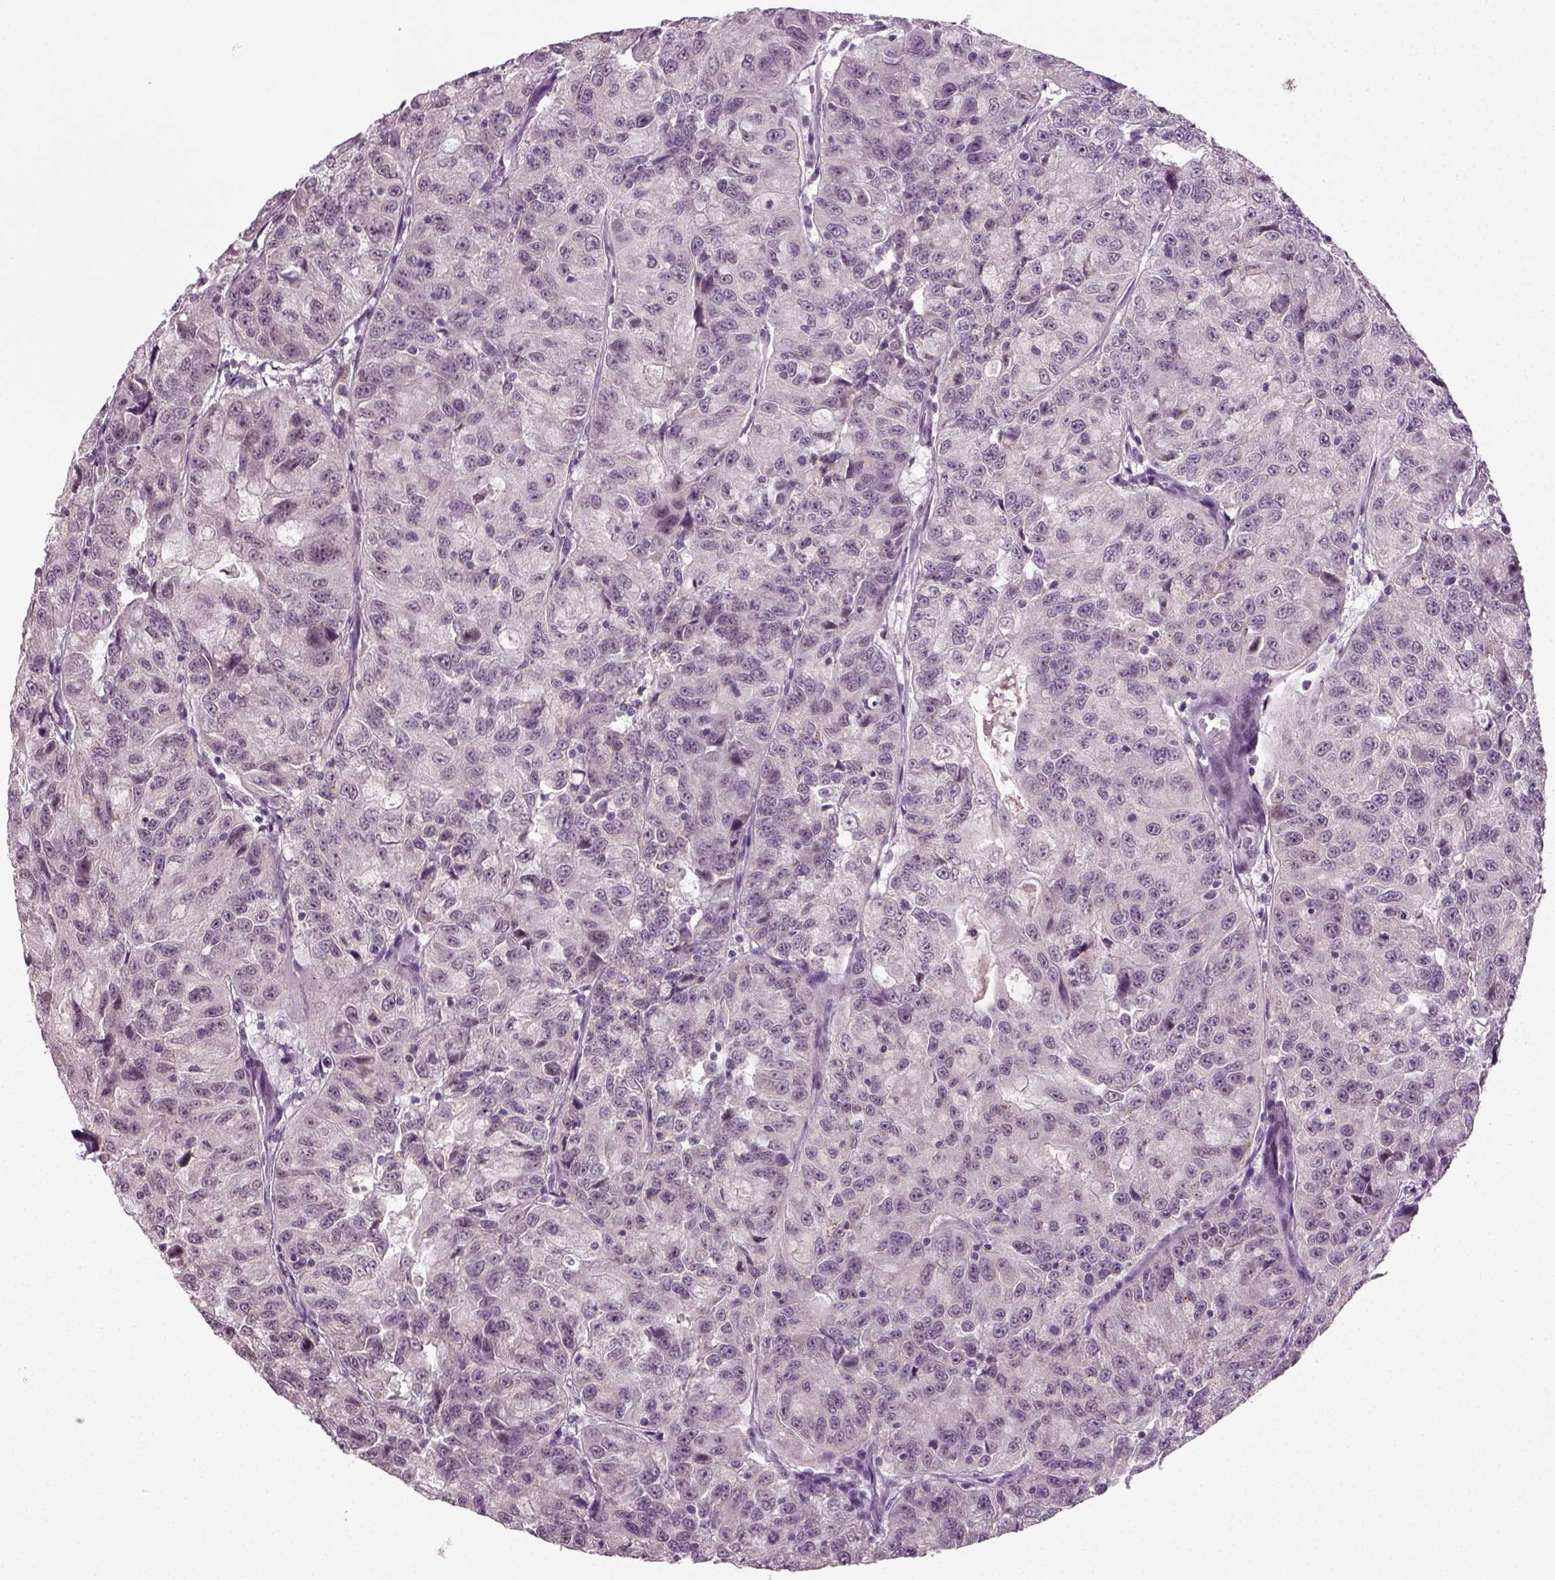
{"staining": {"intensity": "negative", "quantity": "none", "location": "none"}, "tissue": "urothelial cancer", "cell_type": "Tumor cells", "image_type": "cancer", "snomed": [{"axis": "morphology", "description": "Urothelial carcinoma, NOS"}, {"axis": "morphology", "description": "Urothelial carcinoma, High grade"}, {"axis": "topography", "description": "Urinary bladder"}], "caption": "Tumor cells are negative for protein expression in human urothelial cancer.", "gene": "SYNGAP1", "patient": {"sex": "female", "age": 73}}